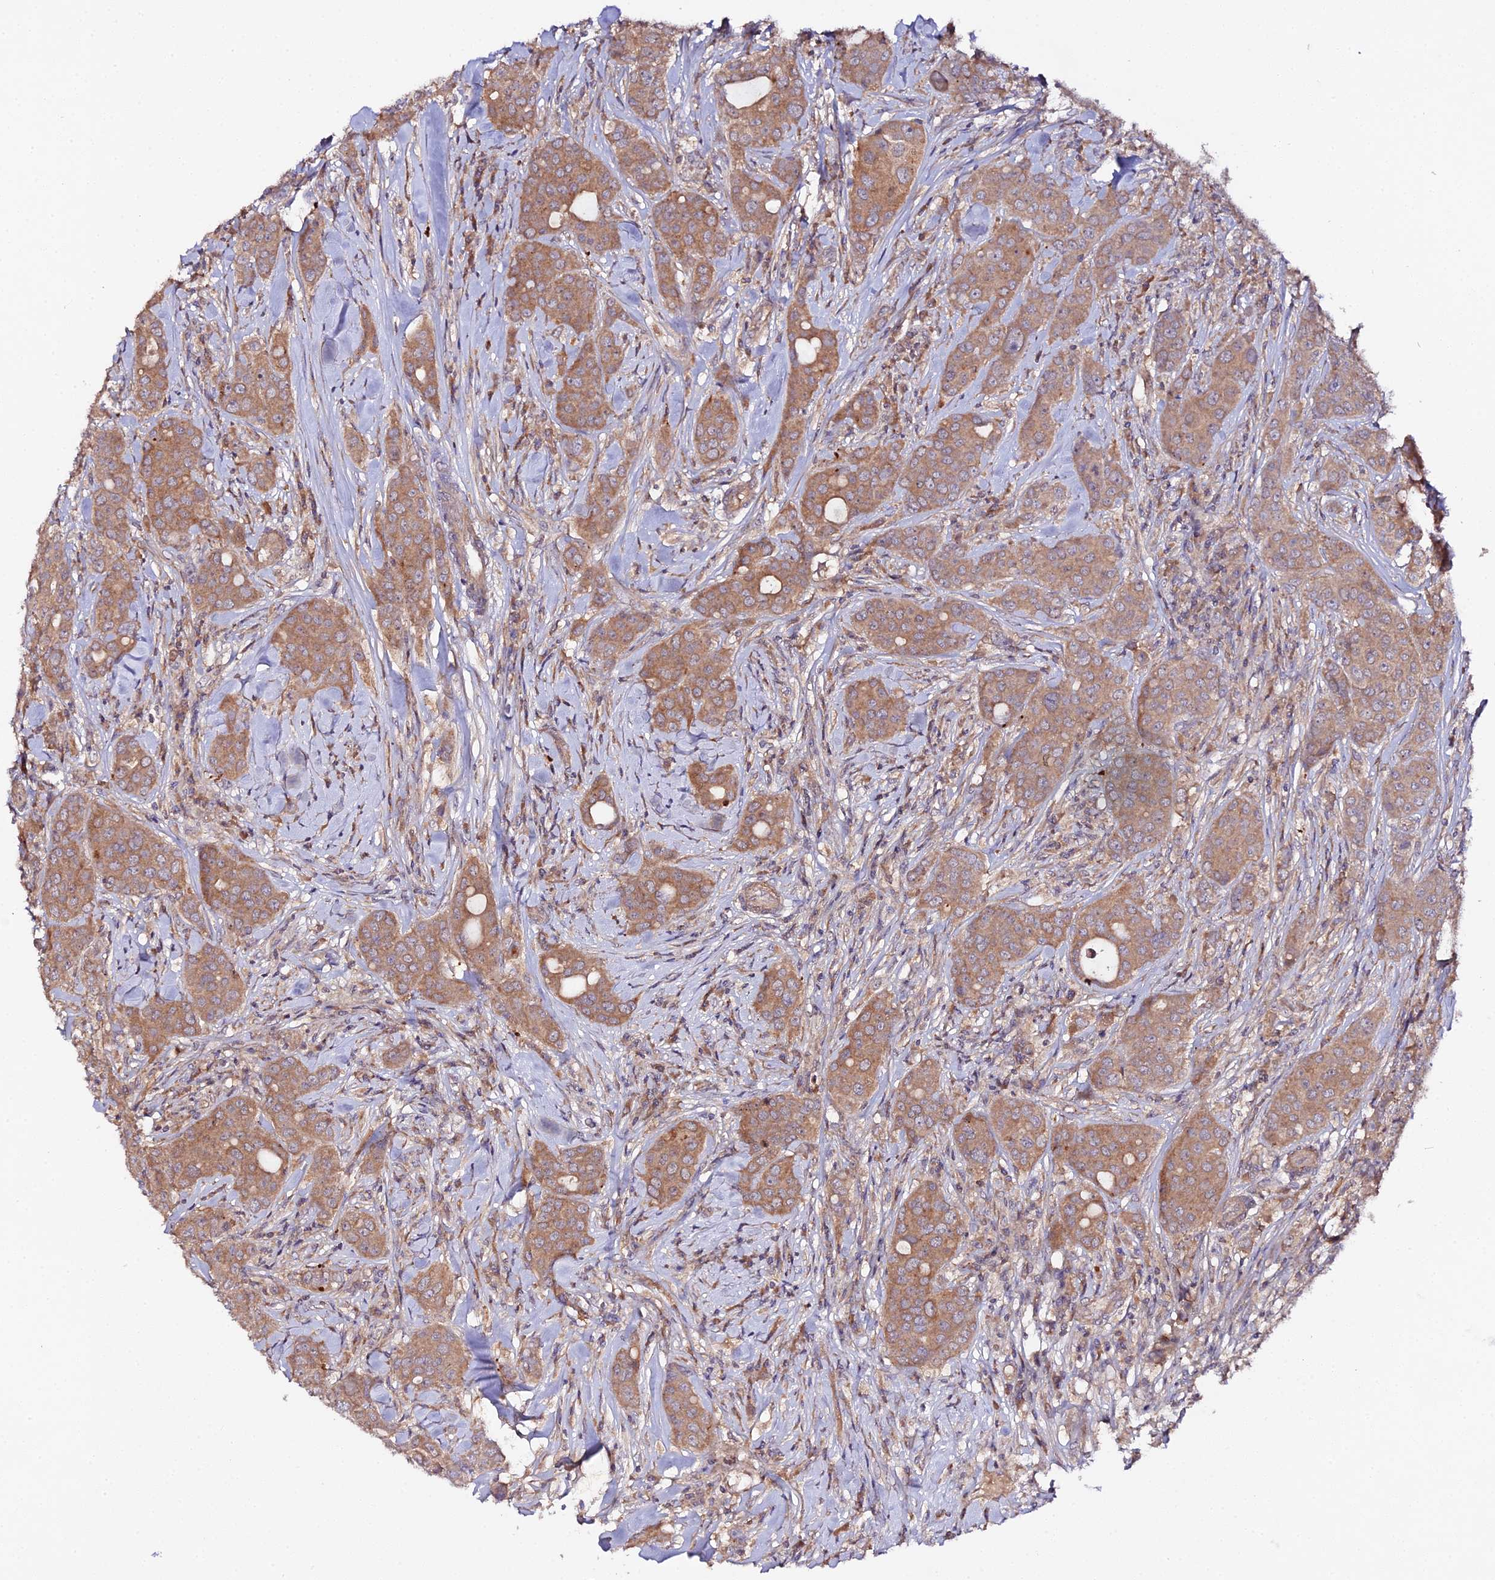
{"staining": {"intensity": "moderate", "quantity": ">75%", "location": "cytoplasmic/membranous"}, "tissue": "breast cancer", "cell_type": "Tumor cells", "image_type": "cancer", "snomed": [{"axis": "morphology", "description": "Duct carcinoma"}, {"axis": "topography", "description": "Breast"}], "caption": "Immunohistochemical staining of human intraductal carcinoma (breast) reveals moderate cytoplasmic/membranous protein positivity in approximately >75% of tumor cells.", "gene": "TRIM26", "patient": {"sex": "female", "age": 43}}